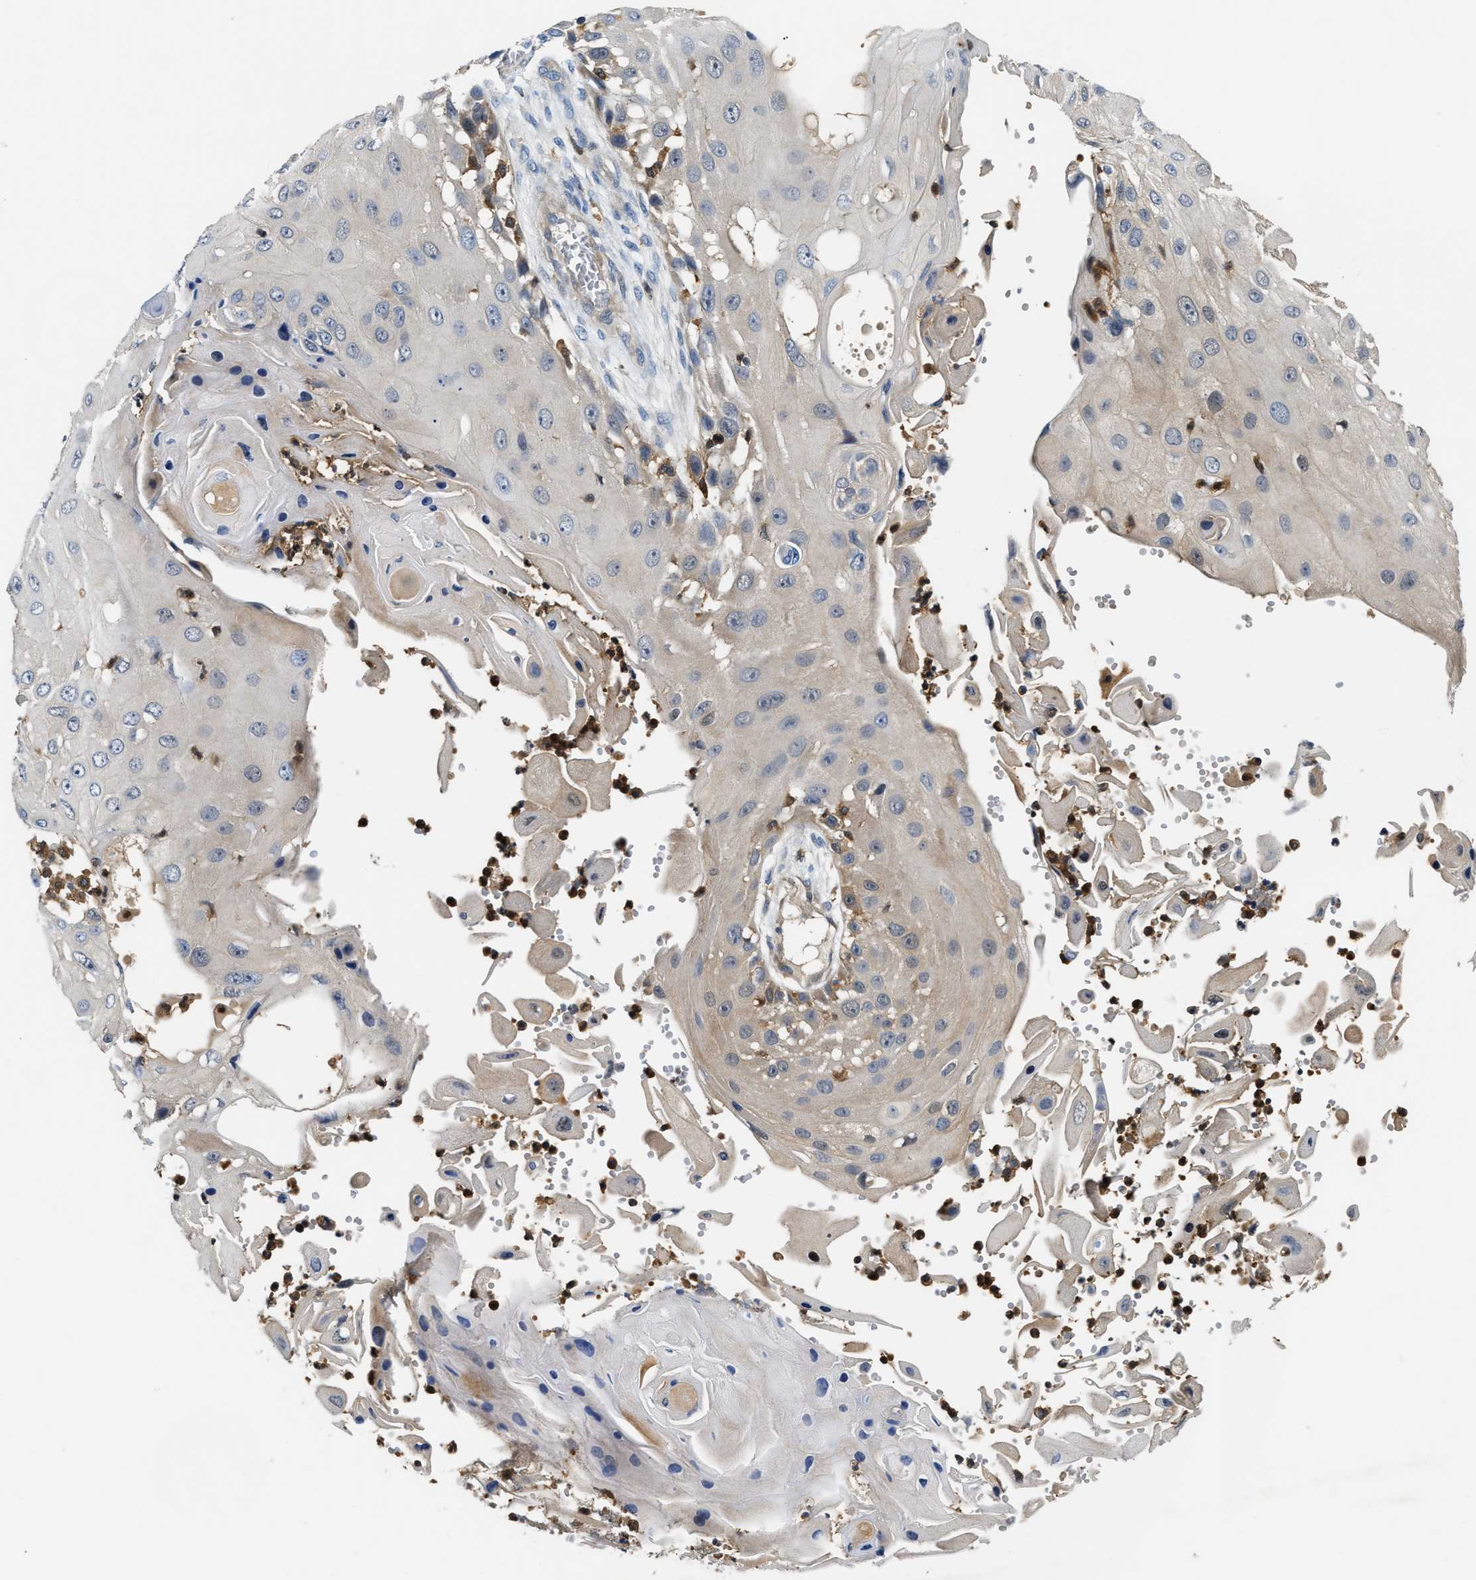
{"staining": {"intensity": "weak", "quantity": "<25%", "location": "cytoplasmic/membranous"}, "tissue": "skin cancer", "cell_type": "Tumor cells", "image_type": "cancer", "snomed": [{"axis": "morphology", "description": "Squamous cell carcinoma, NOS"}, {"axis": "topography", "description": "Skin"}], "caption": "The IHC histopathology image has no significant positivity in tumor cells of skin cancer tissue. Brightfield microscopy of IHC stained with DAB (brown) and hematoxylin (blue), captured at high magnification.", "gene": "OSTF1", "patient": {"sex": "female", "age": 44}}